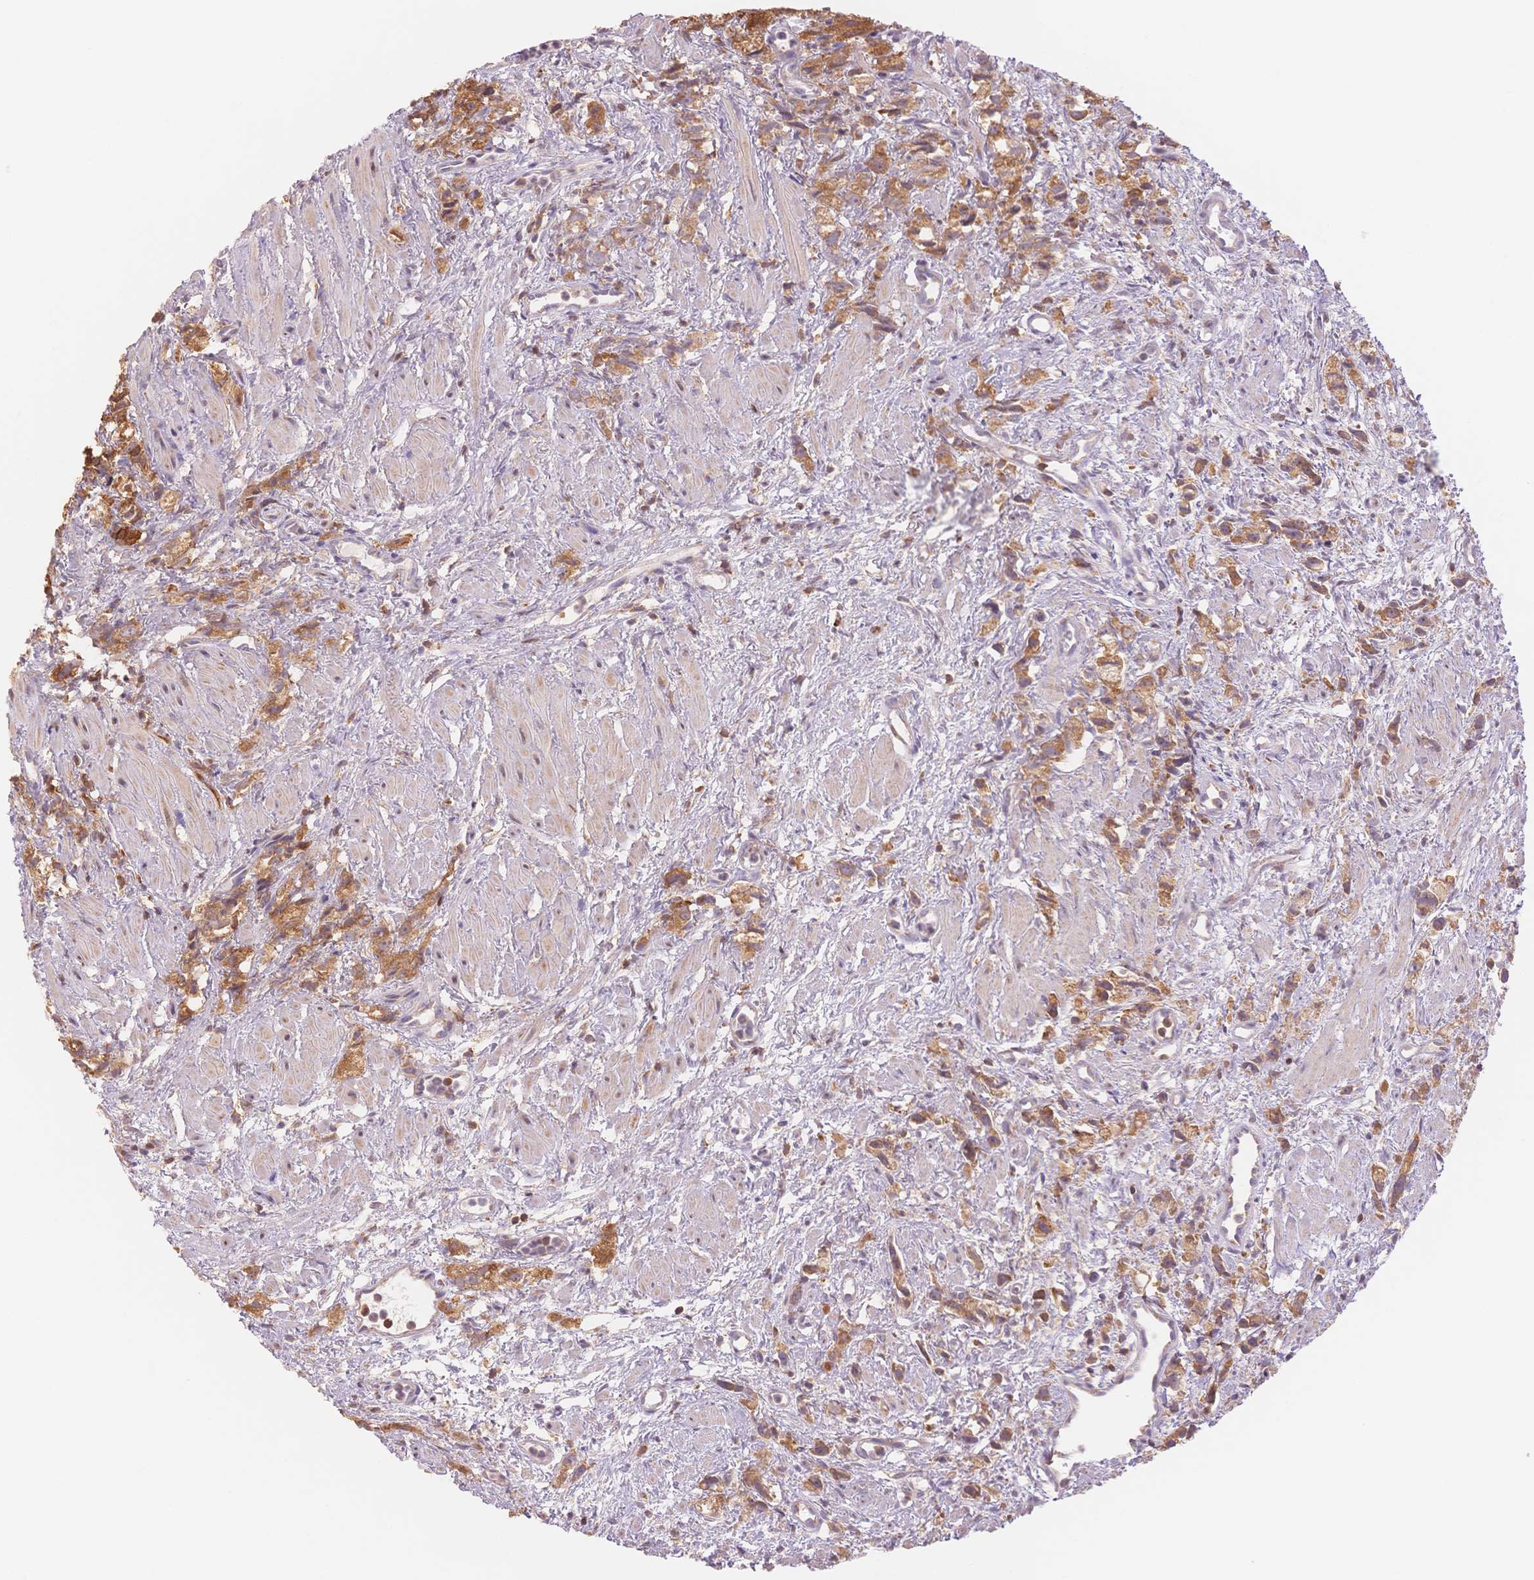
{"staining": {"intensity": "strong", "quantity": "25%-75%", "location": "cytoplasmic/membranous"}, "tissue": "prostate cancer", "cell_type": "Tumor cells", "image_type": "cancer", "snomed": [{"axis": "morphology", "description": "Adenocarcinoma, High grade"}, {"axis": "topography", "description": "Prostate"}], "caption": "The immunohistochemical stain labels strong cytoplasmic/membranous expression in tumor cells of high-grade adenocarcinoma (prostate) tissue.", "gene": "STK39", "patient": {"sex": "male", "age": 75}}